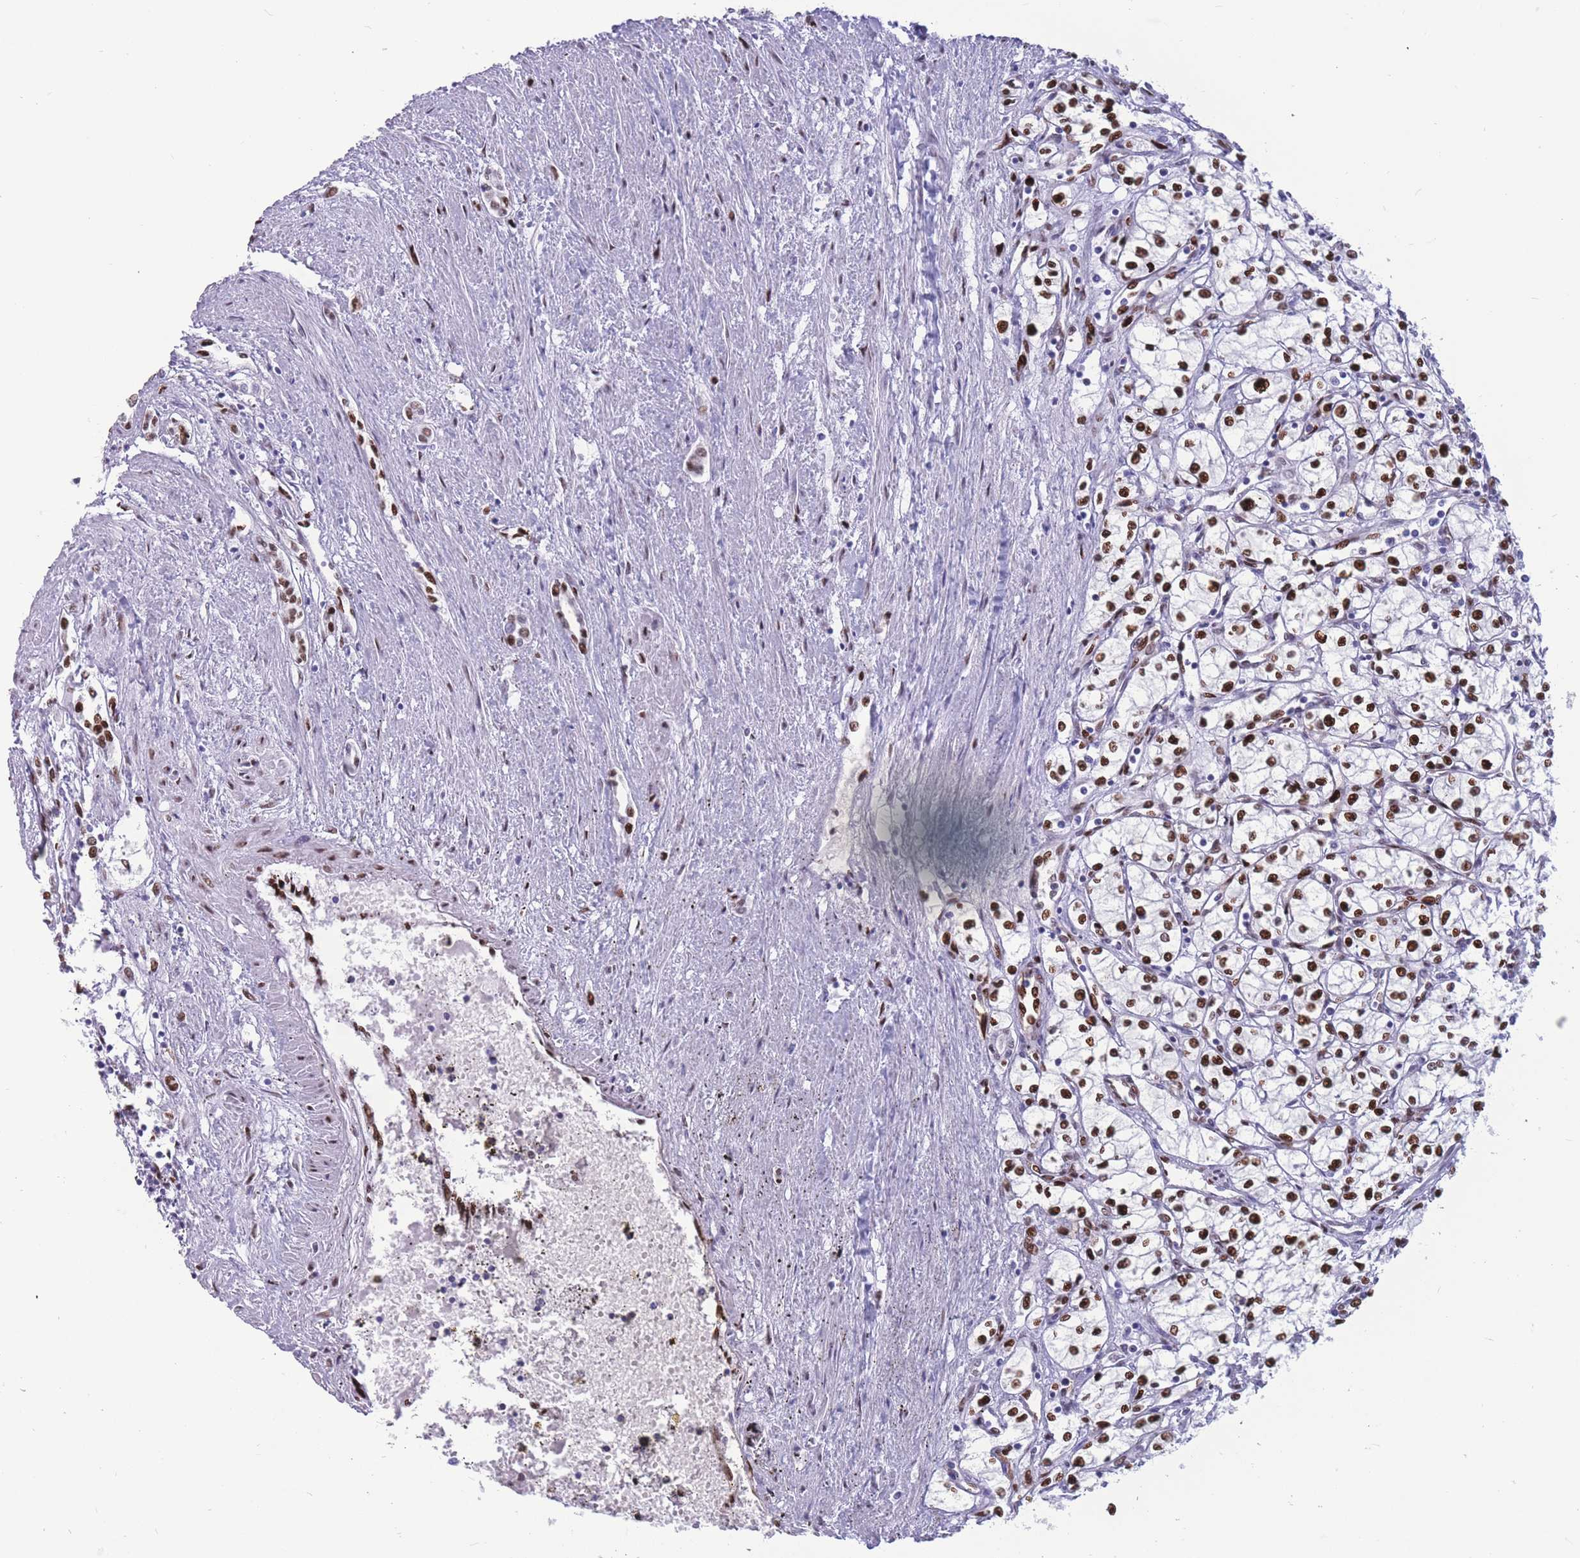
{"staining": {"intensity": "strong", "quantity": ">75%", "location": "nuclear"}, "tissue": "renal cancer", "cell_type": "Tumor cells", "image_type": "cancer", "snomed": [{"axis": "morphology", "description": "Adenocarcinoma, NOS"}, {"axis": "topography", "description": "Kidney"}], "caption": "High-magnification brightfield microscopy of renal cancer stained with DAB (brown) and counterstained with hematoxylin (blue). tumor cells exhibit strong nuclear expression is present in about>75% of cells.", "gene": "NASP", "patient": {"sex": "male", "age": 59}}